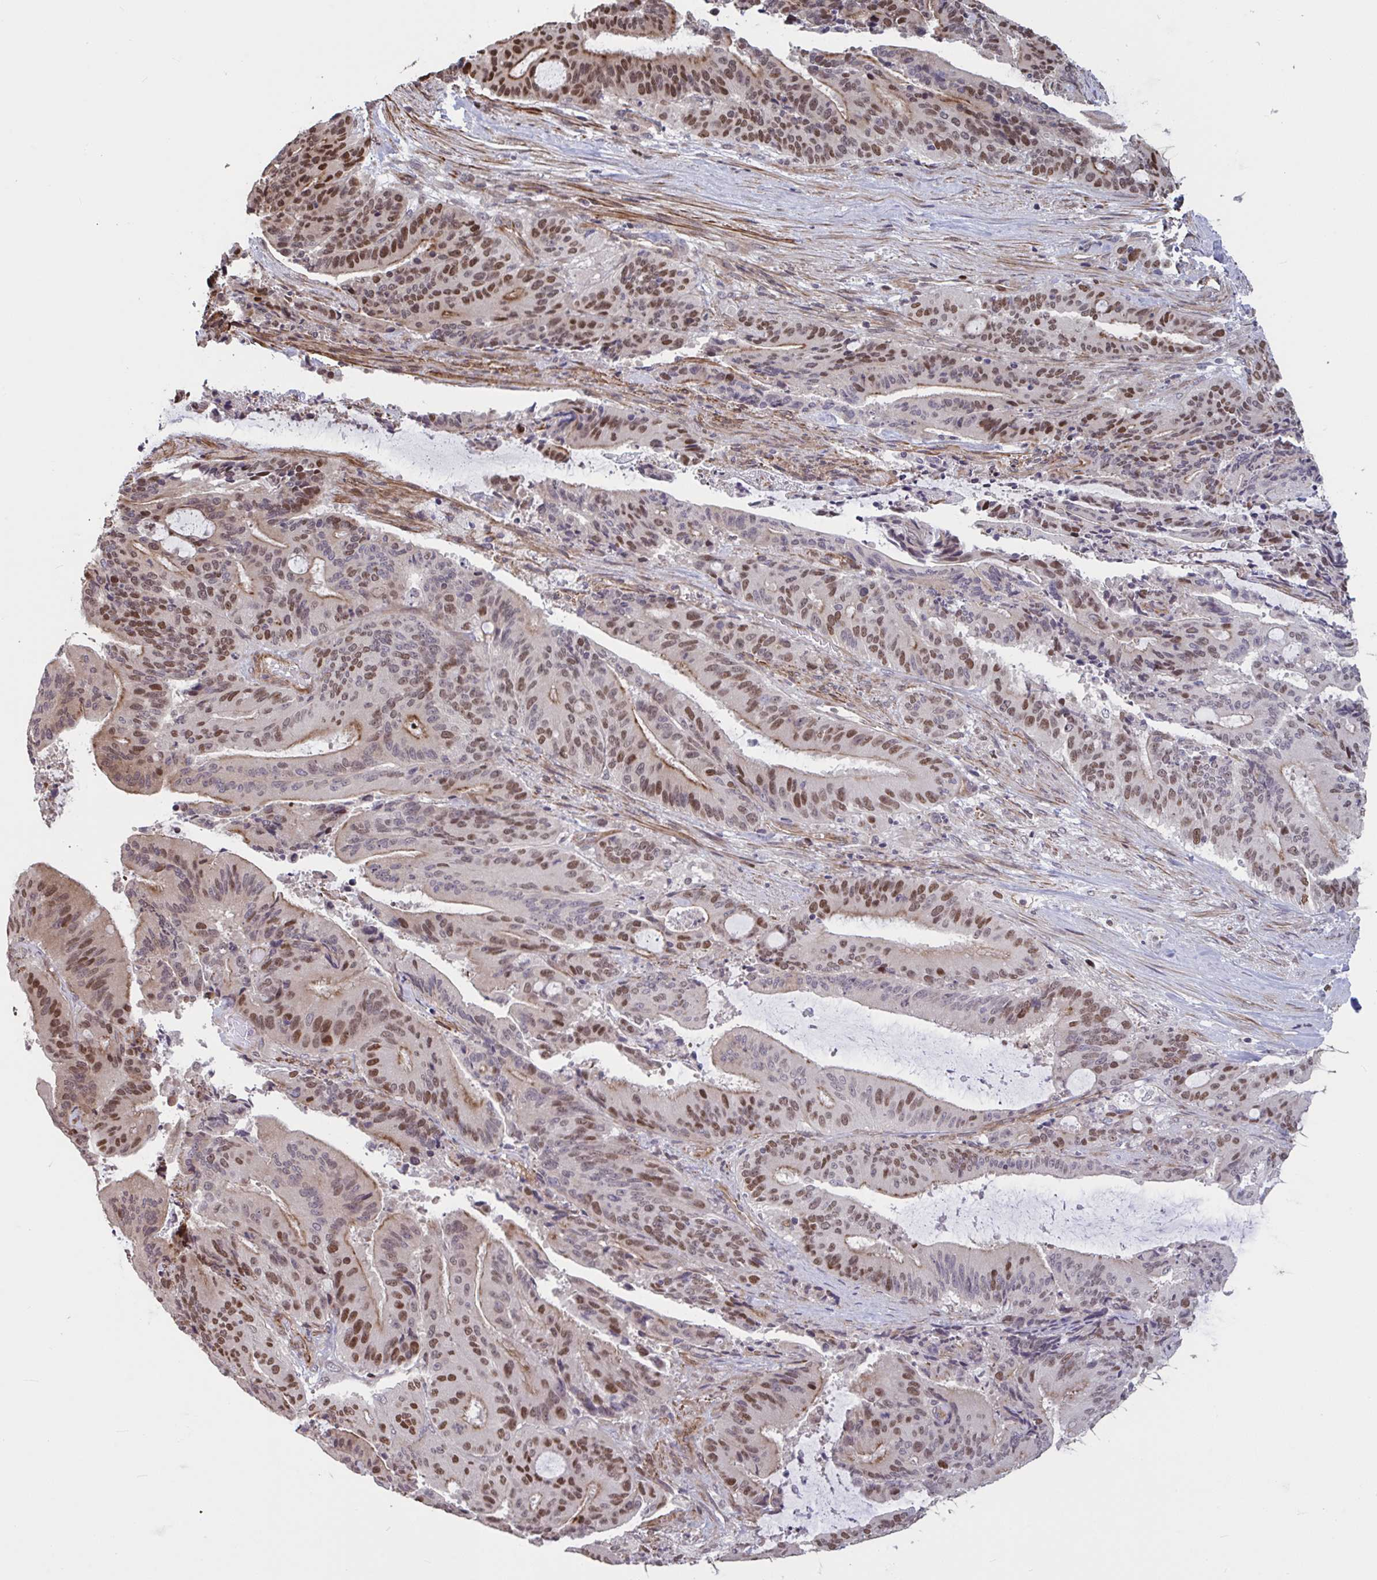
{"staining": {"intensity": "moderate", "quantity": "25%-75%", "location": "nuclear"}, "tissue": "liver cancer", "cell_type": "Tumor cells", "image_type": "cancer", "snomed": [{"axis": "morphology", "description": "Normal tissue, NOS"}, {"axis": "morphology", "description": "Cholangiocarcinoma"}, {"axis": "topography", "description": "Liver"}, {"axis": "topography", "description": "Peripheral nerve tissue"}], "caption": "Immunohistochemistry (IHC) staining of liver cancer, which displays medium levels of moderate nuclear positivity in about 25%-75% of tumor cells indicating moderate nuclear protein positivity. The staining was performed using DAB (brown) for protein detection and nuclei were counterstained in hematoxylin (blue).", "gene": "IPO5", "patient": {"sex": "female", "age": 73}}